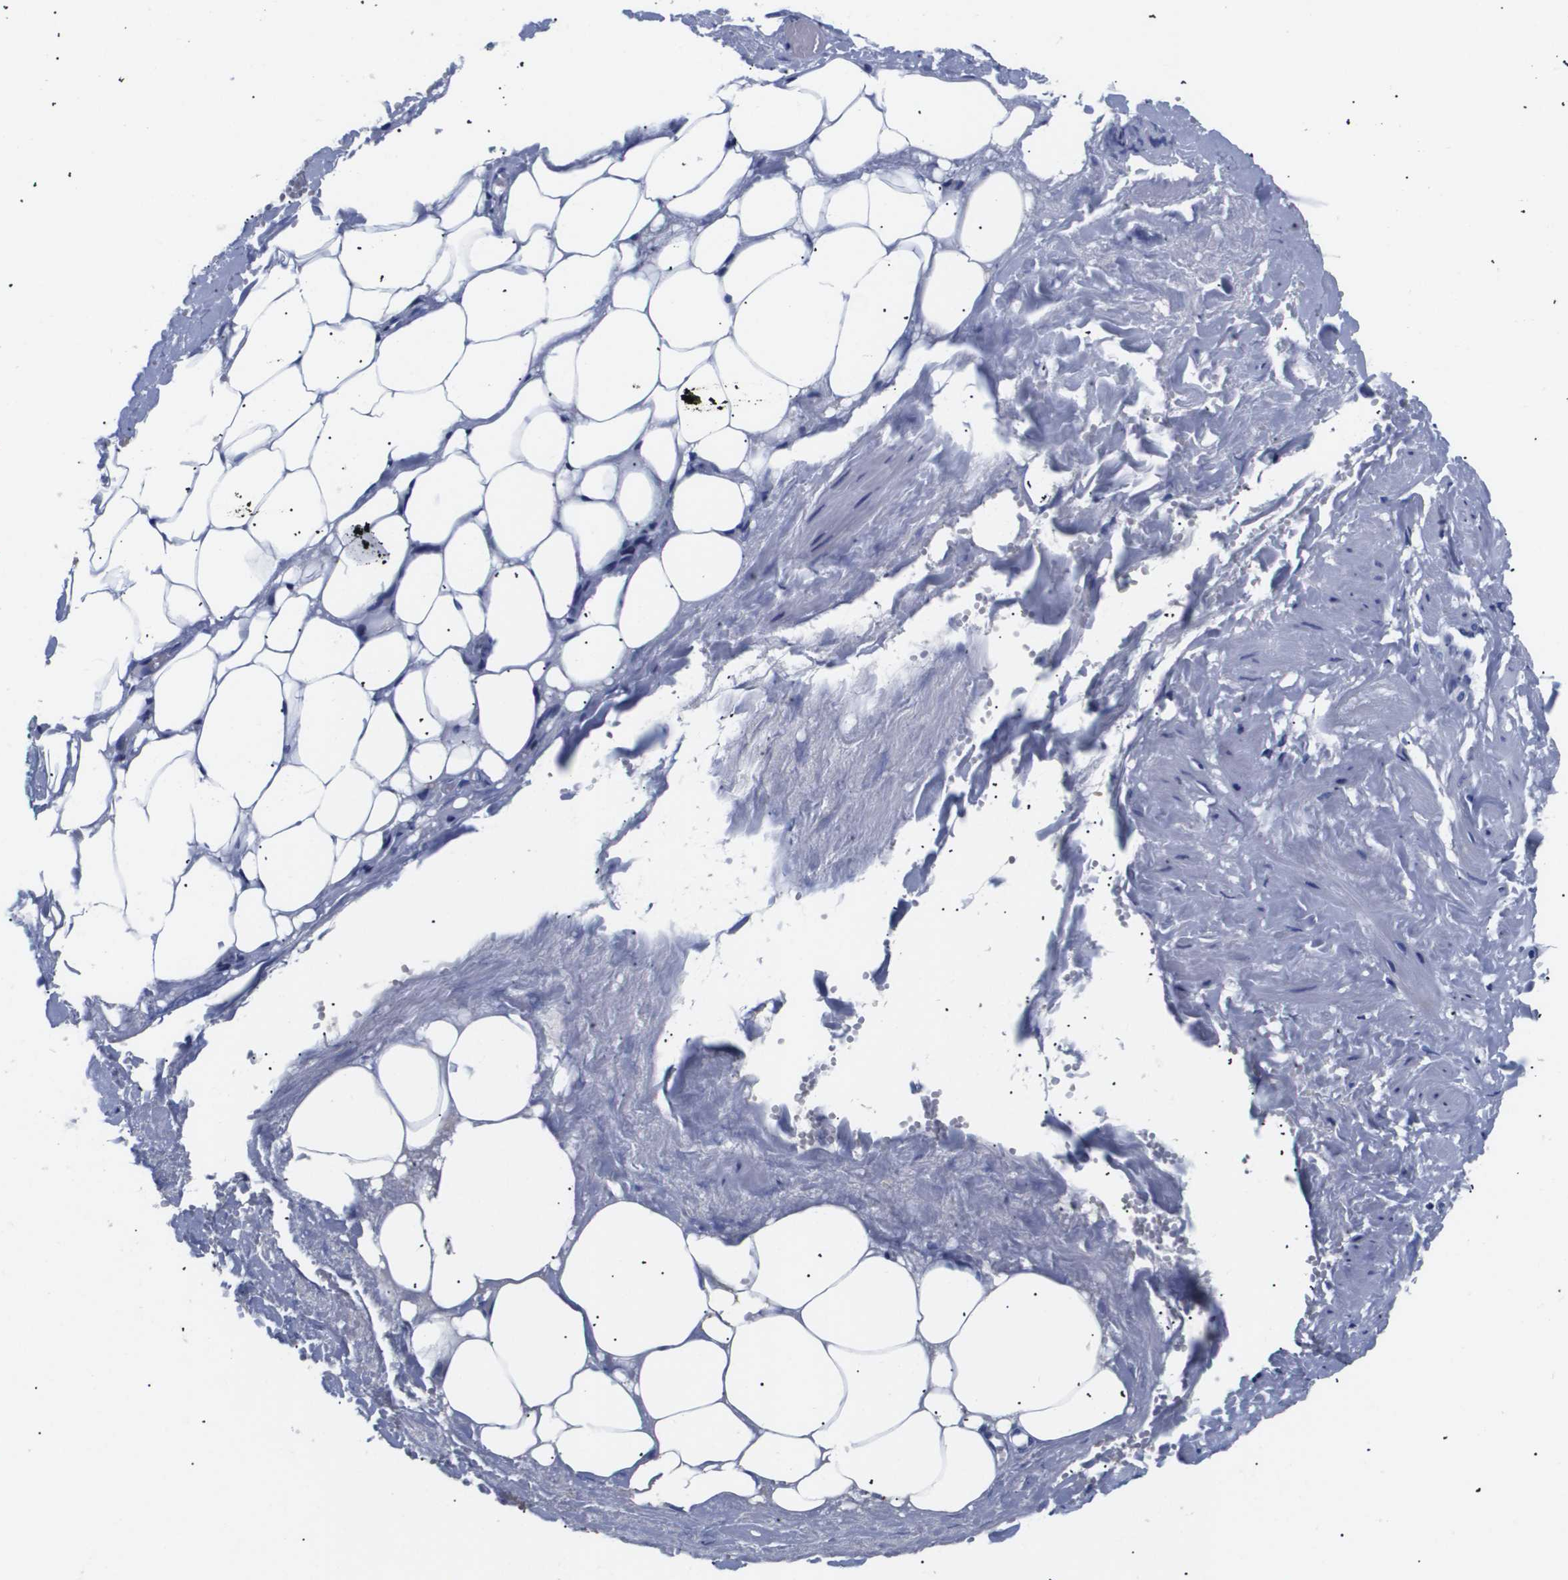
{"staining": {"intensity": "negative", "quantity": "none", "location": "none"}, "tissue": "adipose tissue", "cell_type": "Adipocytes", "image_type": "normal", "snomed": [{"axis": "morphology", "description": "Normal tissue, NOS"}, {"axis": "topography", "description": "Soft tissue"}, {"axis": "topography", "description": "Vascular tissue"}], "caption": "Adipocytes show no significant protein staining in benign adipose tissue.", "gene": "ATP6V0A4", "patient": {"sex": "female", "age": 35}}